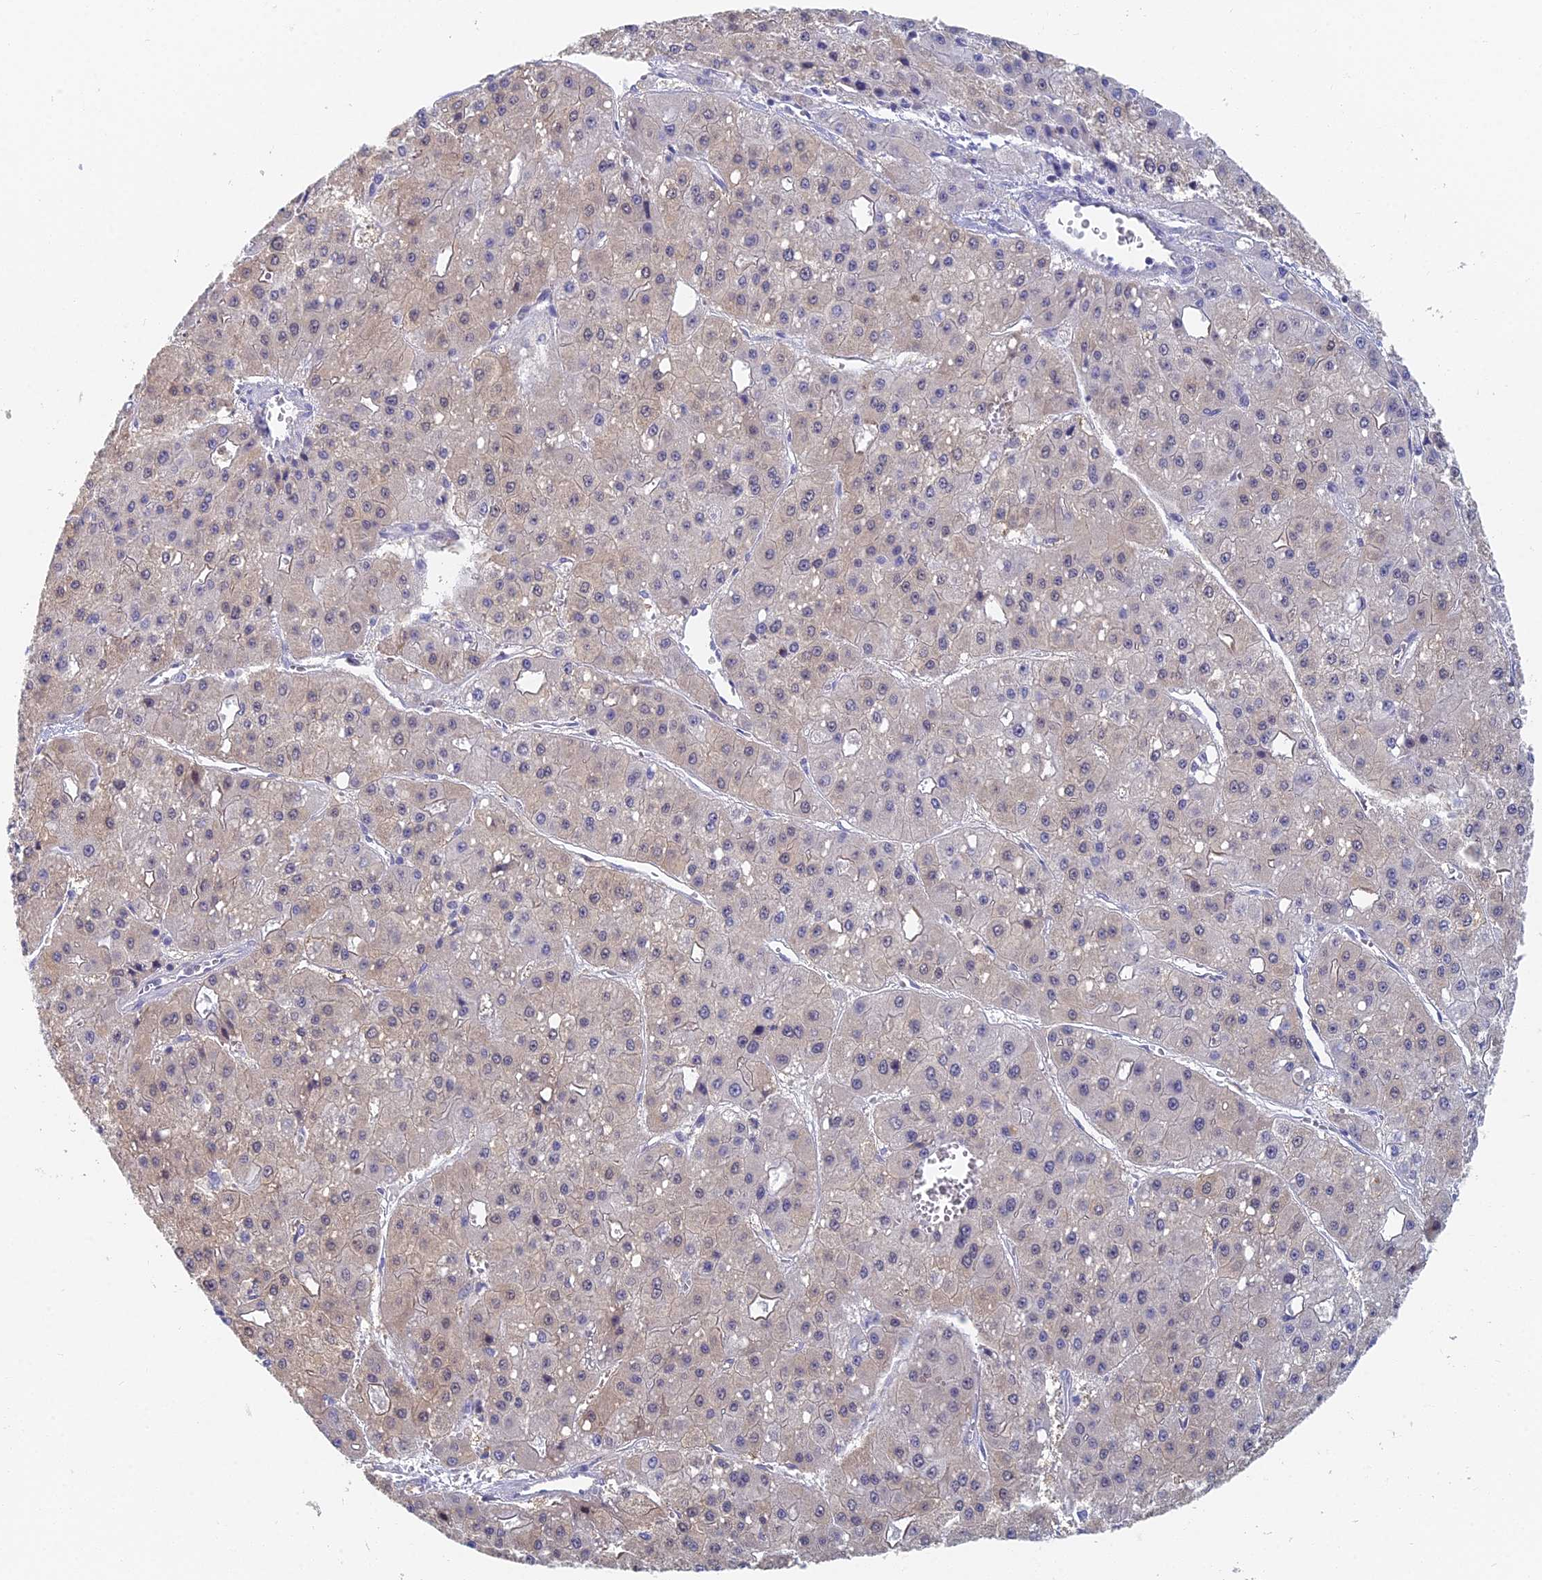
{"staining": {"intensity": "weak", "quantity": "25%-75%", "location": "cytoplasmic/membranous"}, "tissue": "liver cancer", "cell_type": "Tumor cells", "image_type": "cancer", "snomed": [{"axis": "morphology", "description": "Carcinoma, Hepatocellular, NOS"}, {"axis": "topography", "description": "Liver"}], "caption": "Hepatocellular carcinoma (liver) stained with DAB immunohistochemistry (IHC) reveals low levels of weak cytoplasmic/membranous expression in approximately 25%-75% of tumor cells.", "gene": "MCM2", "patient": {"sex": "male", "age": 47}}